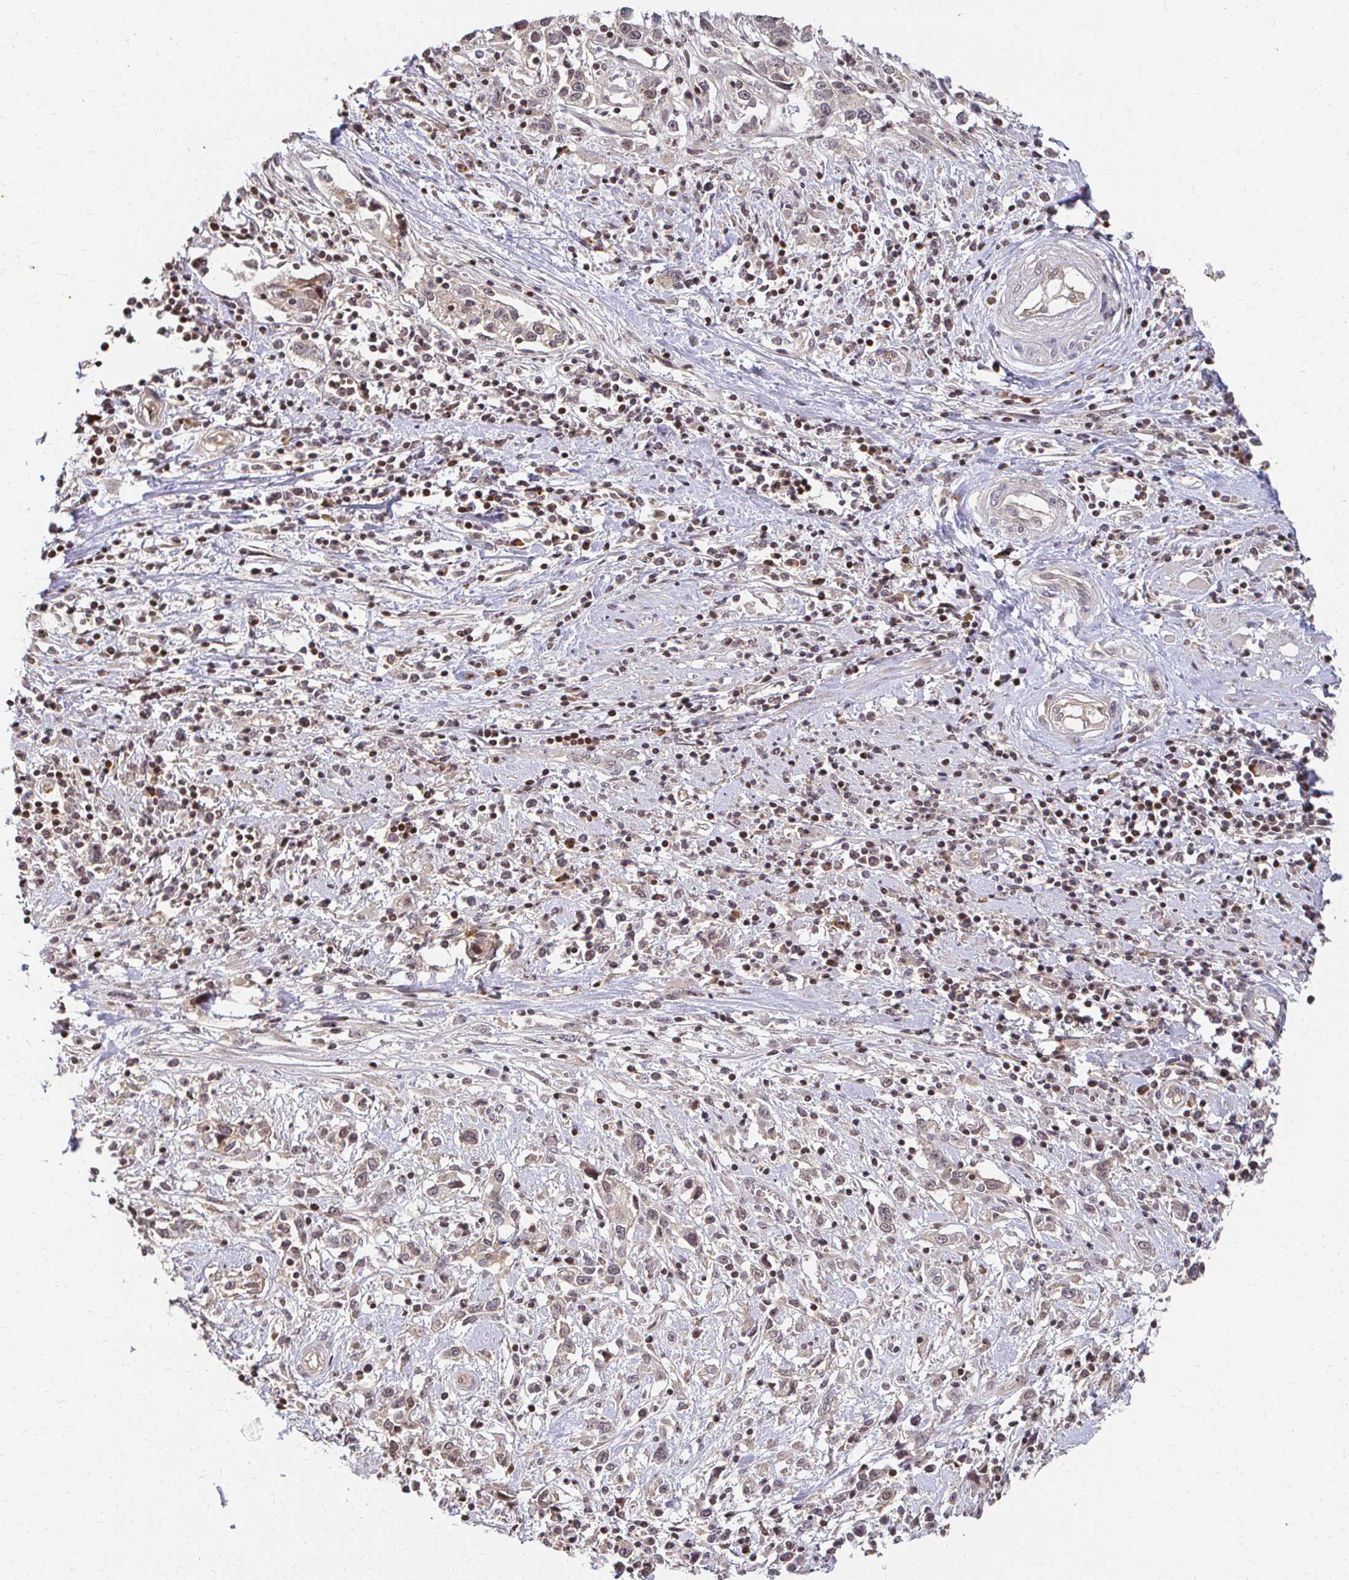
{"staining": {"intensity": "weak", "quantity": "<25%", "location": "nuclear"}, "tissue": "cervical cancer", "cell_type": "Tumor cells", "image_type": "cancer", "snomed": [{"axis": "morphology", "description": "Adenocarcinoma, NOS"}, {"axis": "topography", "description": "Cervix"}], "caption": "Cervical adenocarcinoma was stained to show a protein in brown. There is no significant expression in tumor cells. The staining is performed using DAB brown chromogen with nuclei counter-stained in using hematoxylin.", "gene": "ANK3", "patient": {"sex": "female", "age": 40}}